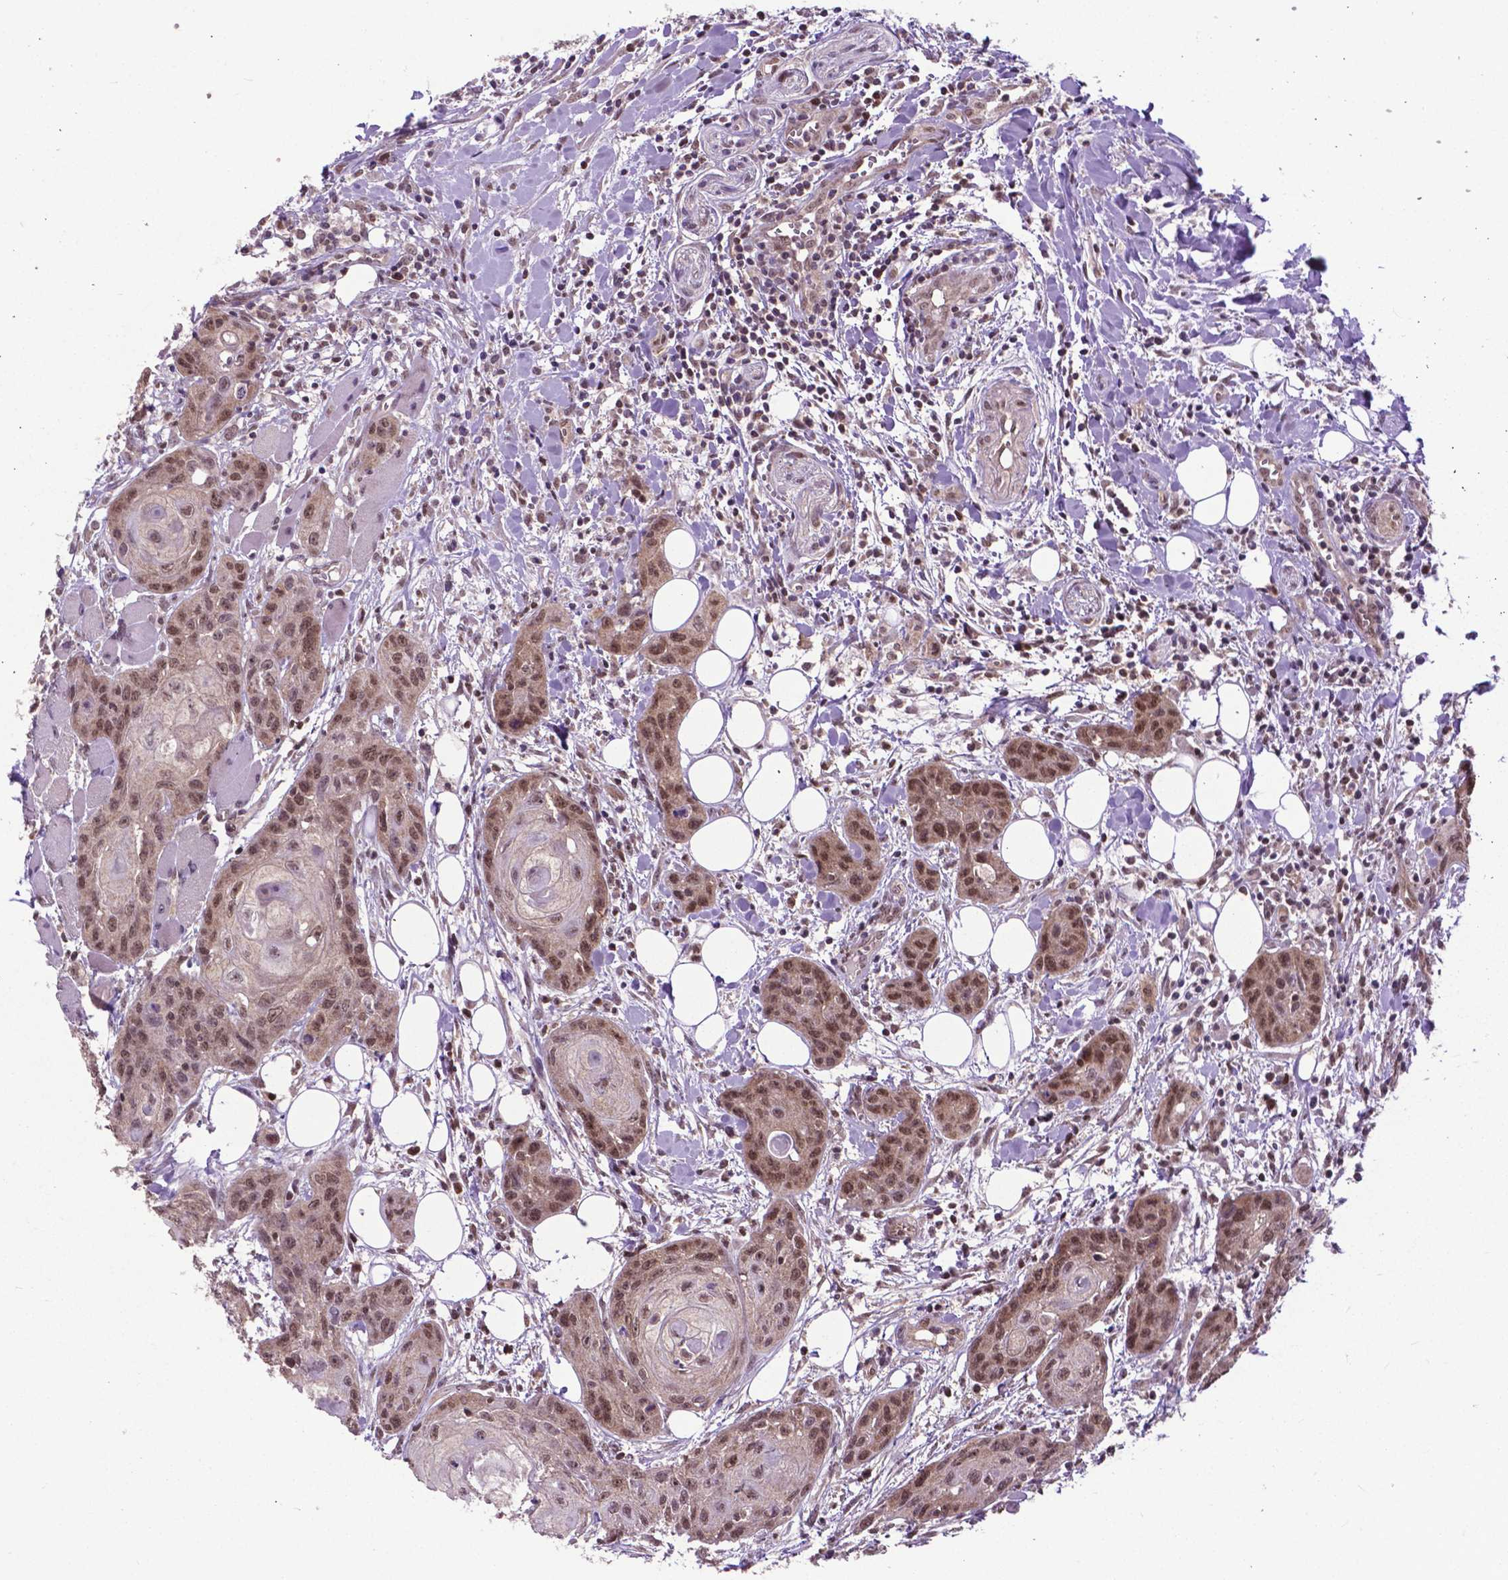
{"staining": {"intensity": "moderate", "quantity": ">75%", "location": "nuclear"}, "tissue": "head and neck cancer", "cell_type": "Tumor cells", "image_type": "cancer", "snomed": [{"axis": "morphology", "description": "Squamous cell carcinoma, NOS"}, {"axis": "topography", "description": "Oral tissue"}, {"axis": "topography", "description": "Head-Neck"}], "caption": "The immunohistochemical stain shows moderate nuclear positivity in tumor cells of head and neck squamous cell carcinoma tissue. (Brightfield microscopy of DAB IHC at high magnification).", "gene": "FAF1", "patient": {"sex": "male", "age": 58}}